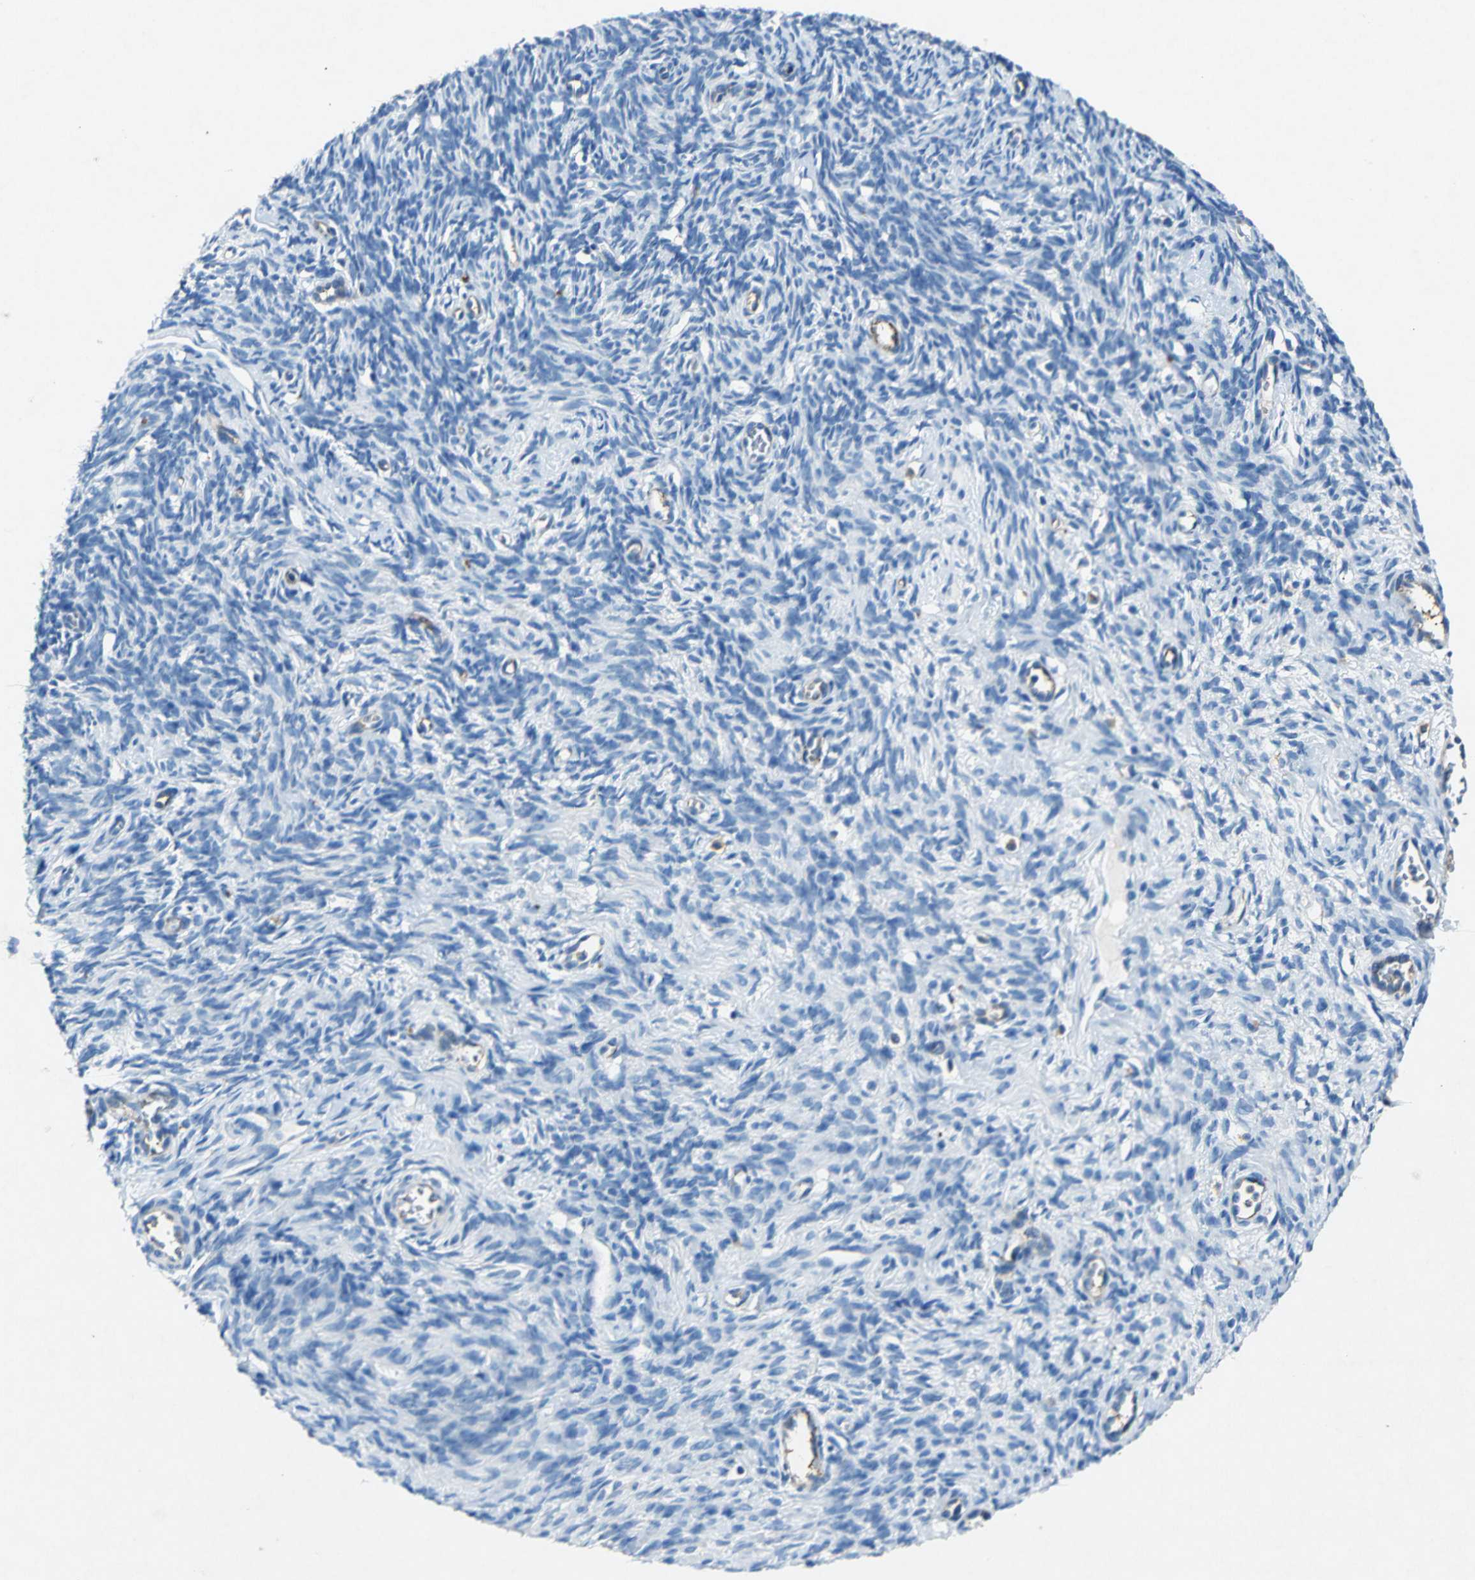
{"staining": {"intensity": "negative", "quantity": "none", "location": "none"}, "tissue": "ovary", "cell_type": "Ovarian stroma cells", "image_type": "normal", "snomed": [{"axis": "morphology", "description": "Normal tissue, NOS"}, {"axis": "topography", "description": "Ovary"}], "caption": "The histopathology image reveals no significant positivity in ovarian stroma cells of ovary.", "gene": "RPS13", "patient": {"sex": "female", "age": 33}}